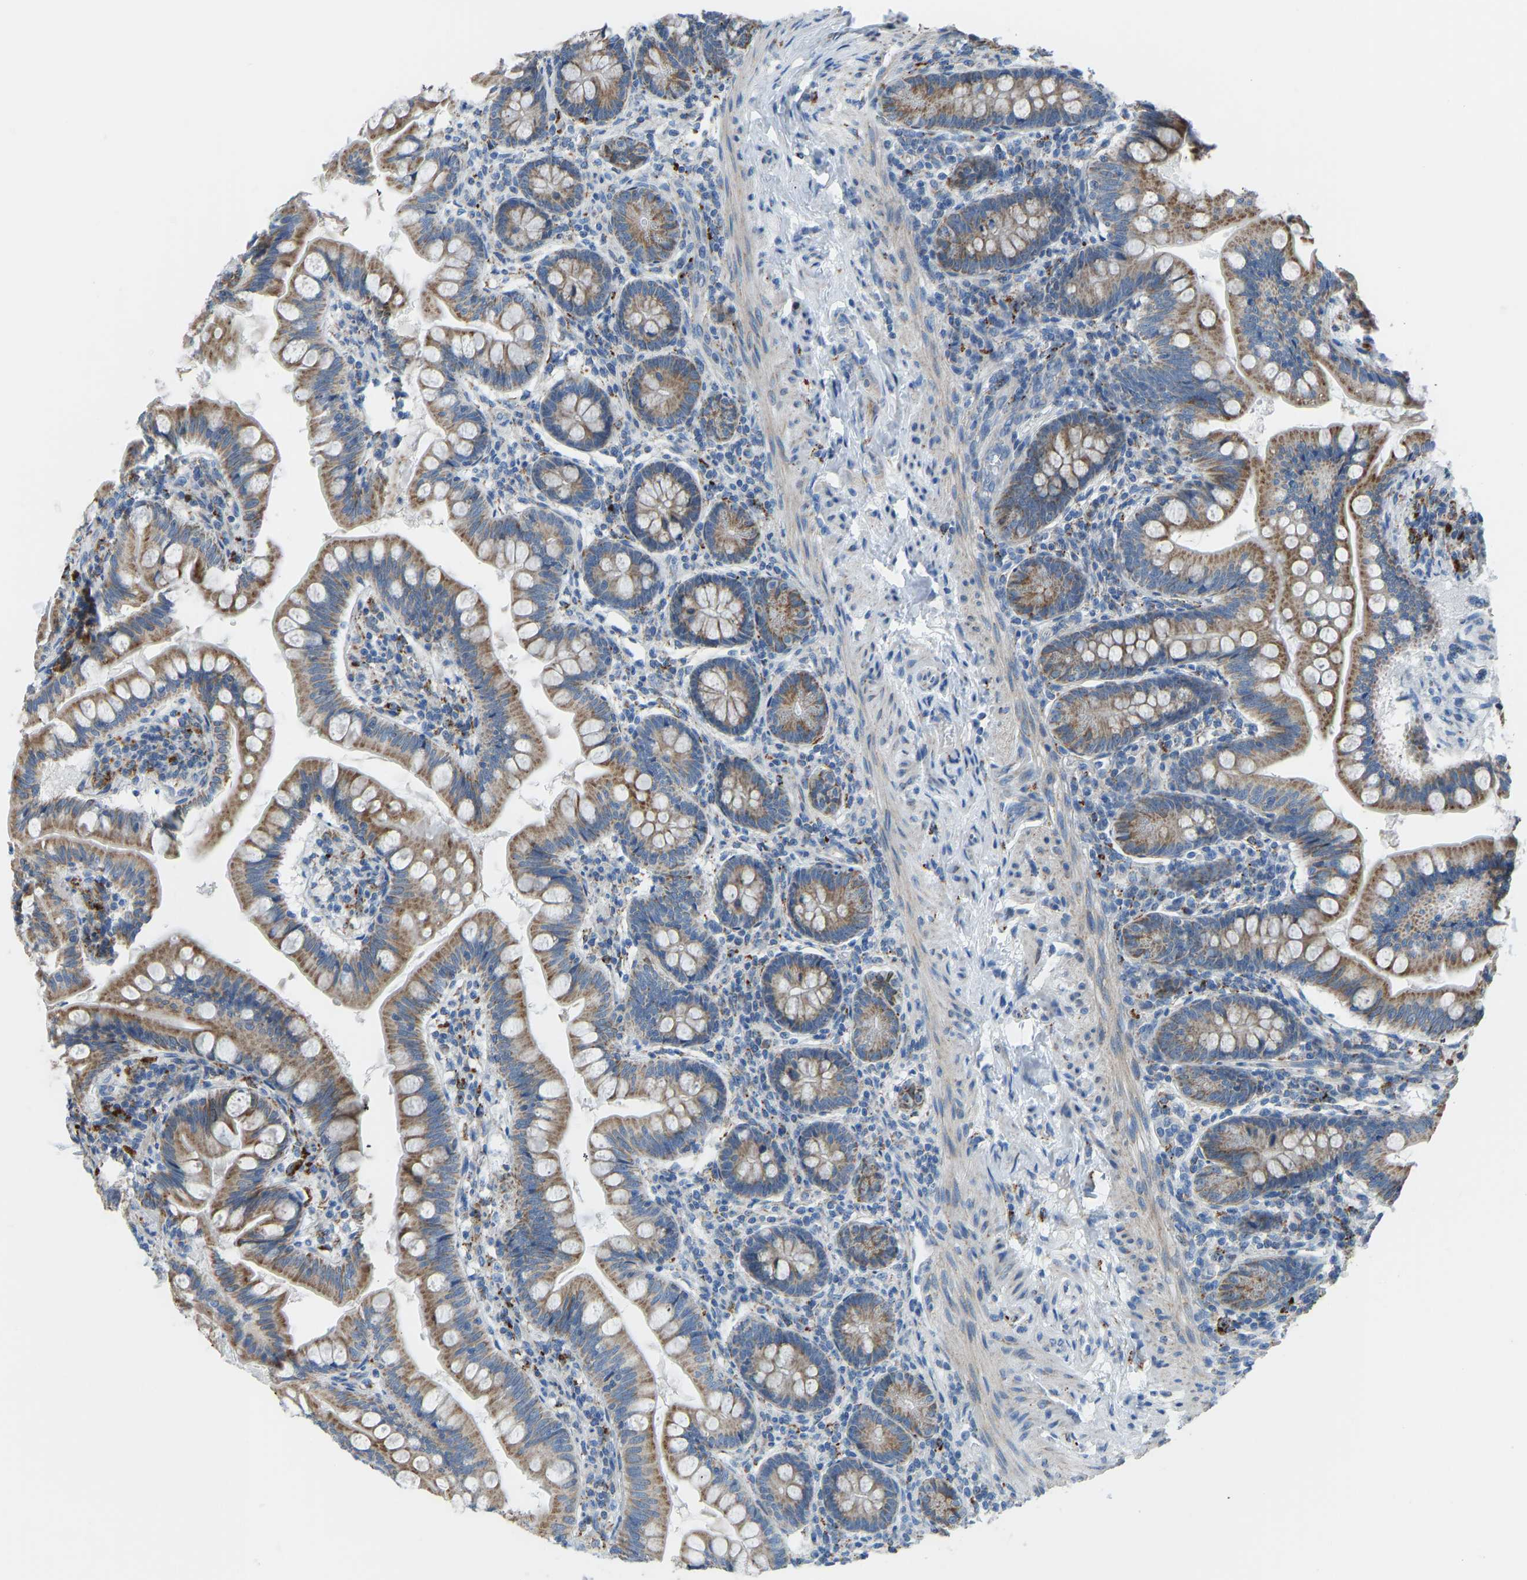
{"staining": {"intensity": "strong", "quantity": "25%-75%", "location": "cytoplasmic/membranous"}, "tissue": "small intestine", "cell_type": "Glandular cells", "image_type": "normal", "snomed": [{"axis": "morphology", "description": "Normal tissue, NOS"}, {"axis": "topography", "description": "Small intestine"}], "caption": "A brown stain shows strong cytoplasmic/membranous staining of a protein in glandular cells of normal human small intestine. (DAB (3,3'-diaminobenzidine) IHC with brightfield microscopy, high magnification).", "gene": "SMIM20", "patient": {"sex": "male", "age": 7}}